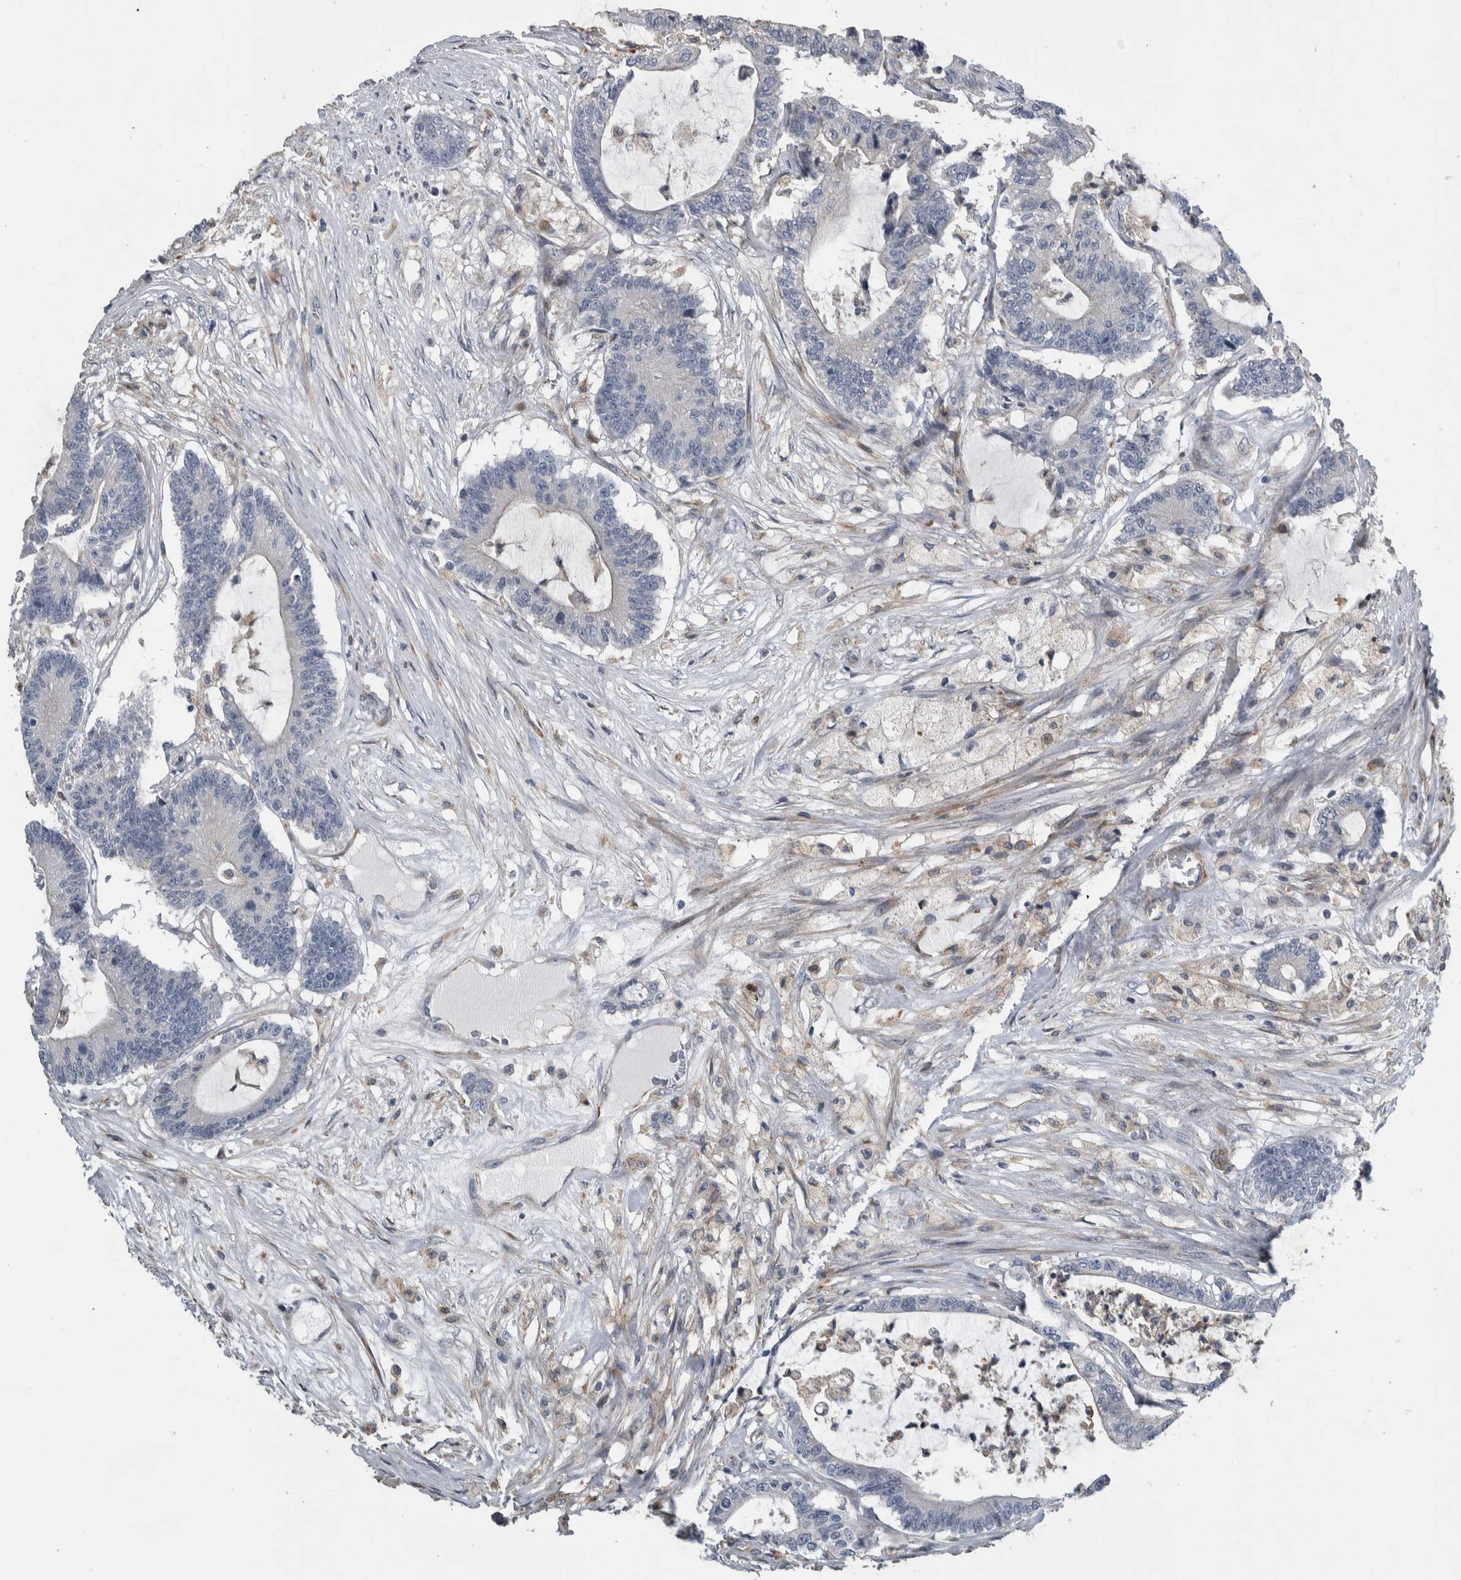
{"staining": {"intensity": "negative", "quantity": "none", "location": "none"}, "tissue": "colorectal cancer", "cell_type": "Tumor cells", "image_type": "cancer", "snomed": [{"axis": "morphology", "description": "Adenocarcinoma, NOS"}, {"axis": "topography", "description": "Colon"}], "caption": "Colorectal adenocarcinoma stained for a protein using IHC reveals no staining tumor cells.", "gene": "NT5C2", "patient": {"sex": "female", "age": 84}}